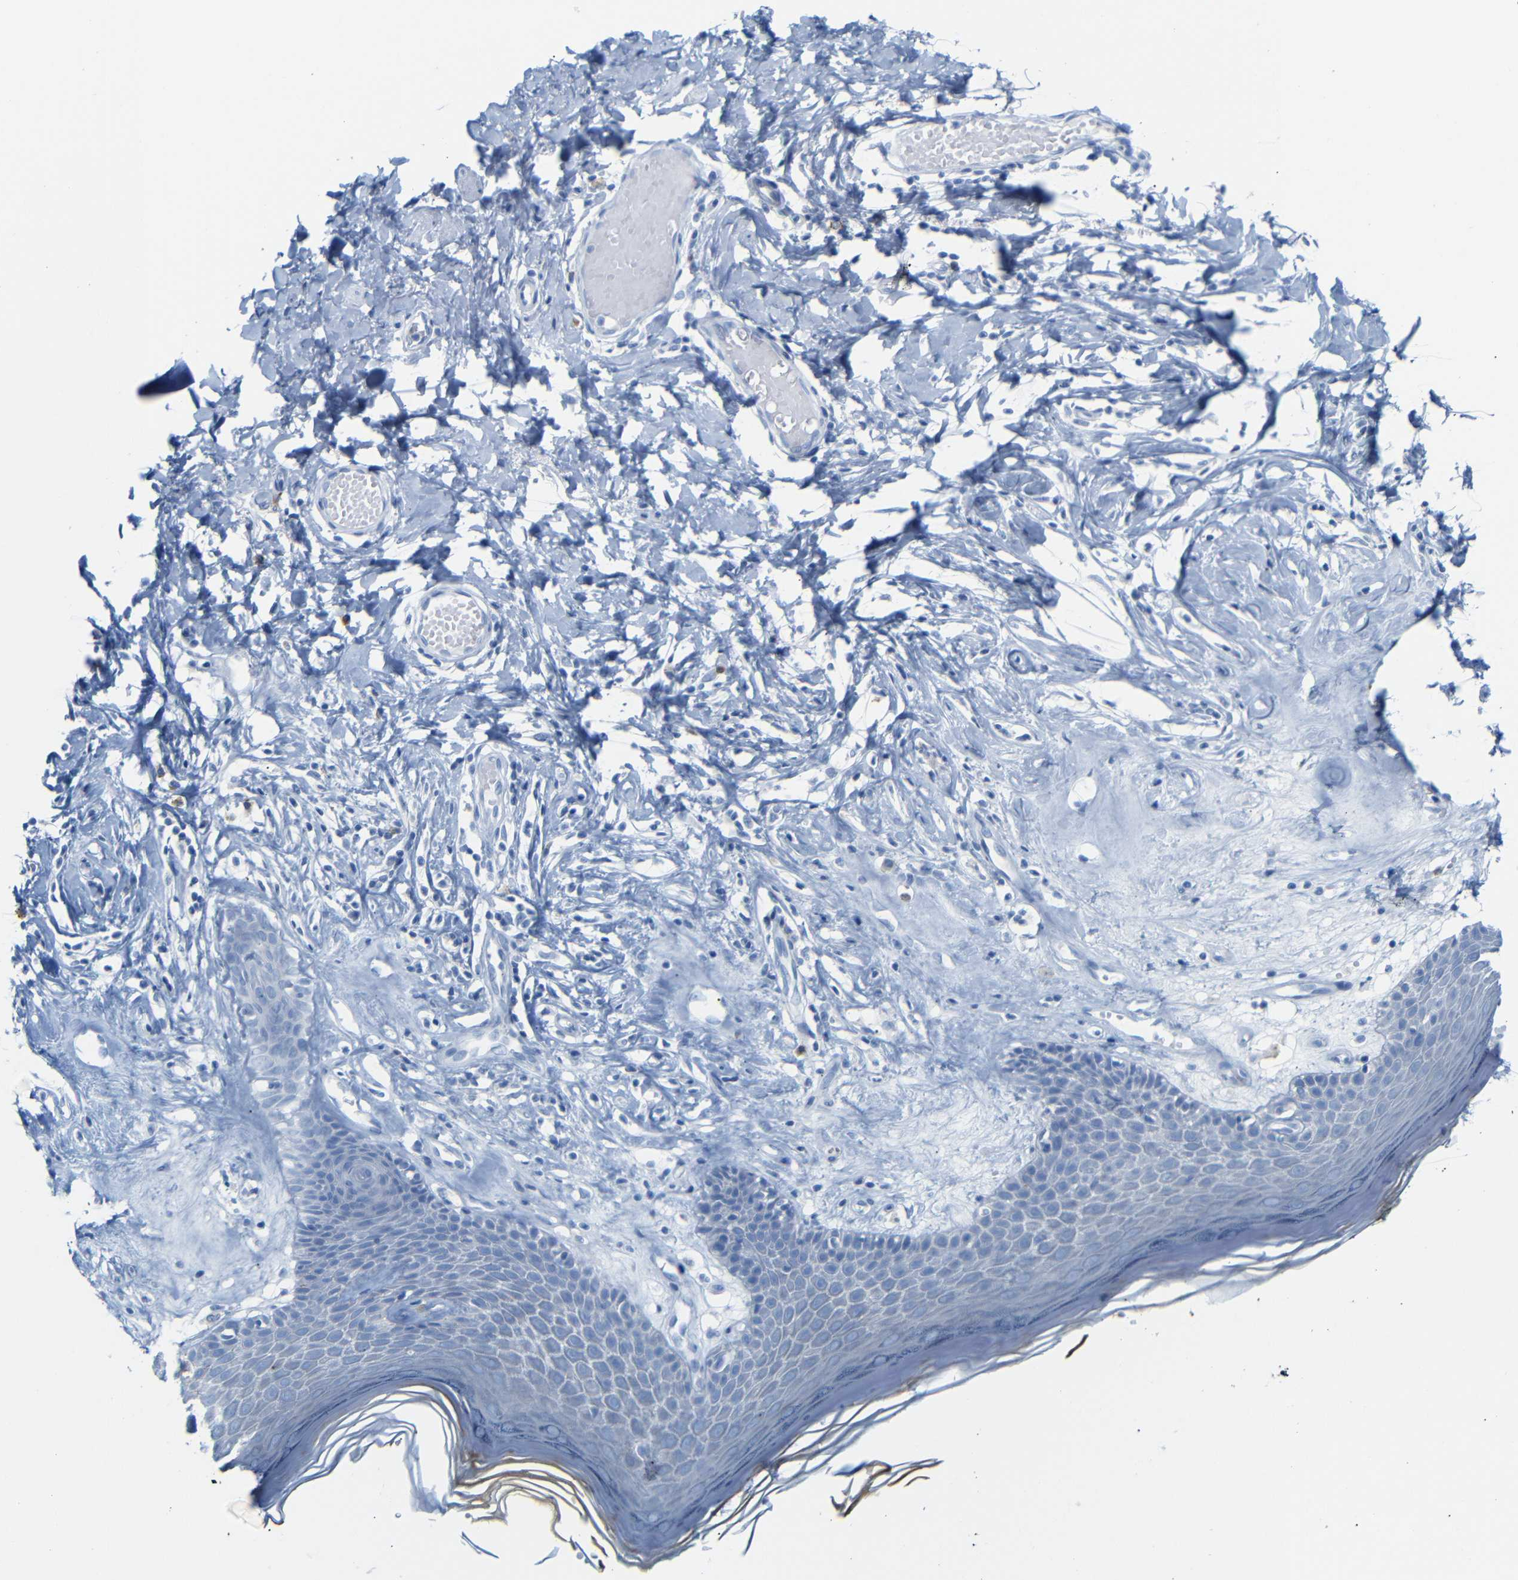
{"staining": {"intensity": "negative", "quantity": "none", "location": "none"}, "tissue": "skin", "cell_type": "Epidermal cells", "image_type": "normal", "snomed": [{"axis": "morphology", "description": "Normal tissue, NOS"}, {"axis": "morphology", "description": "Inflammation, NOS"}, {"axis": "topography", "description": "Vulva"}], "caption": "Immunohistochemical staining of benign skin demonstrates no significant positivity in epidermal cells.", "gene": "FCRL1", "patient": {"sex": "female", "age": 84}}